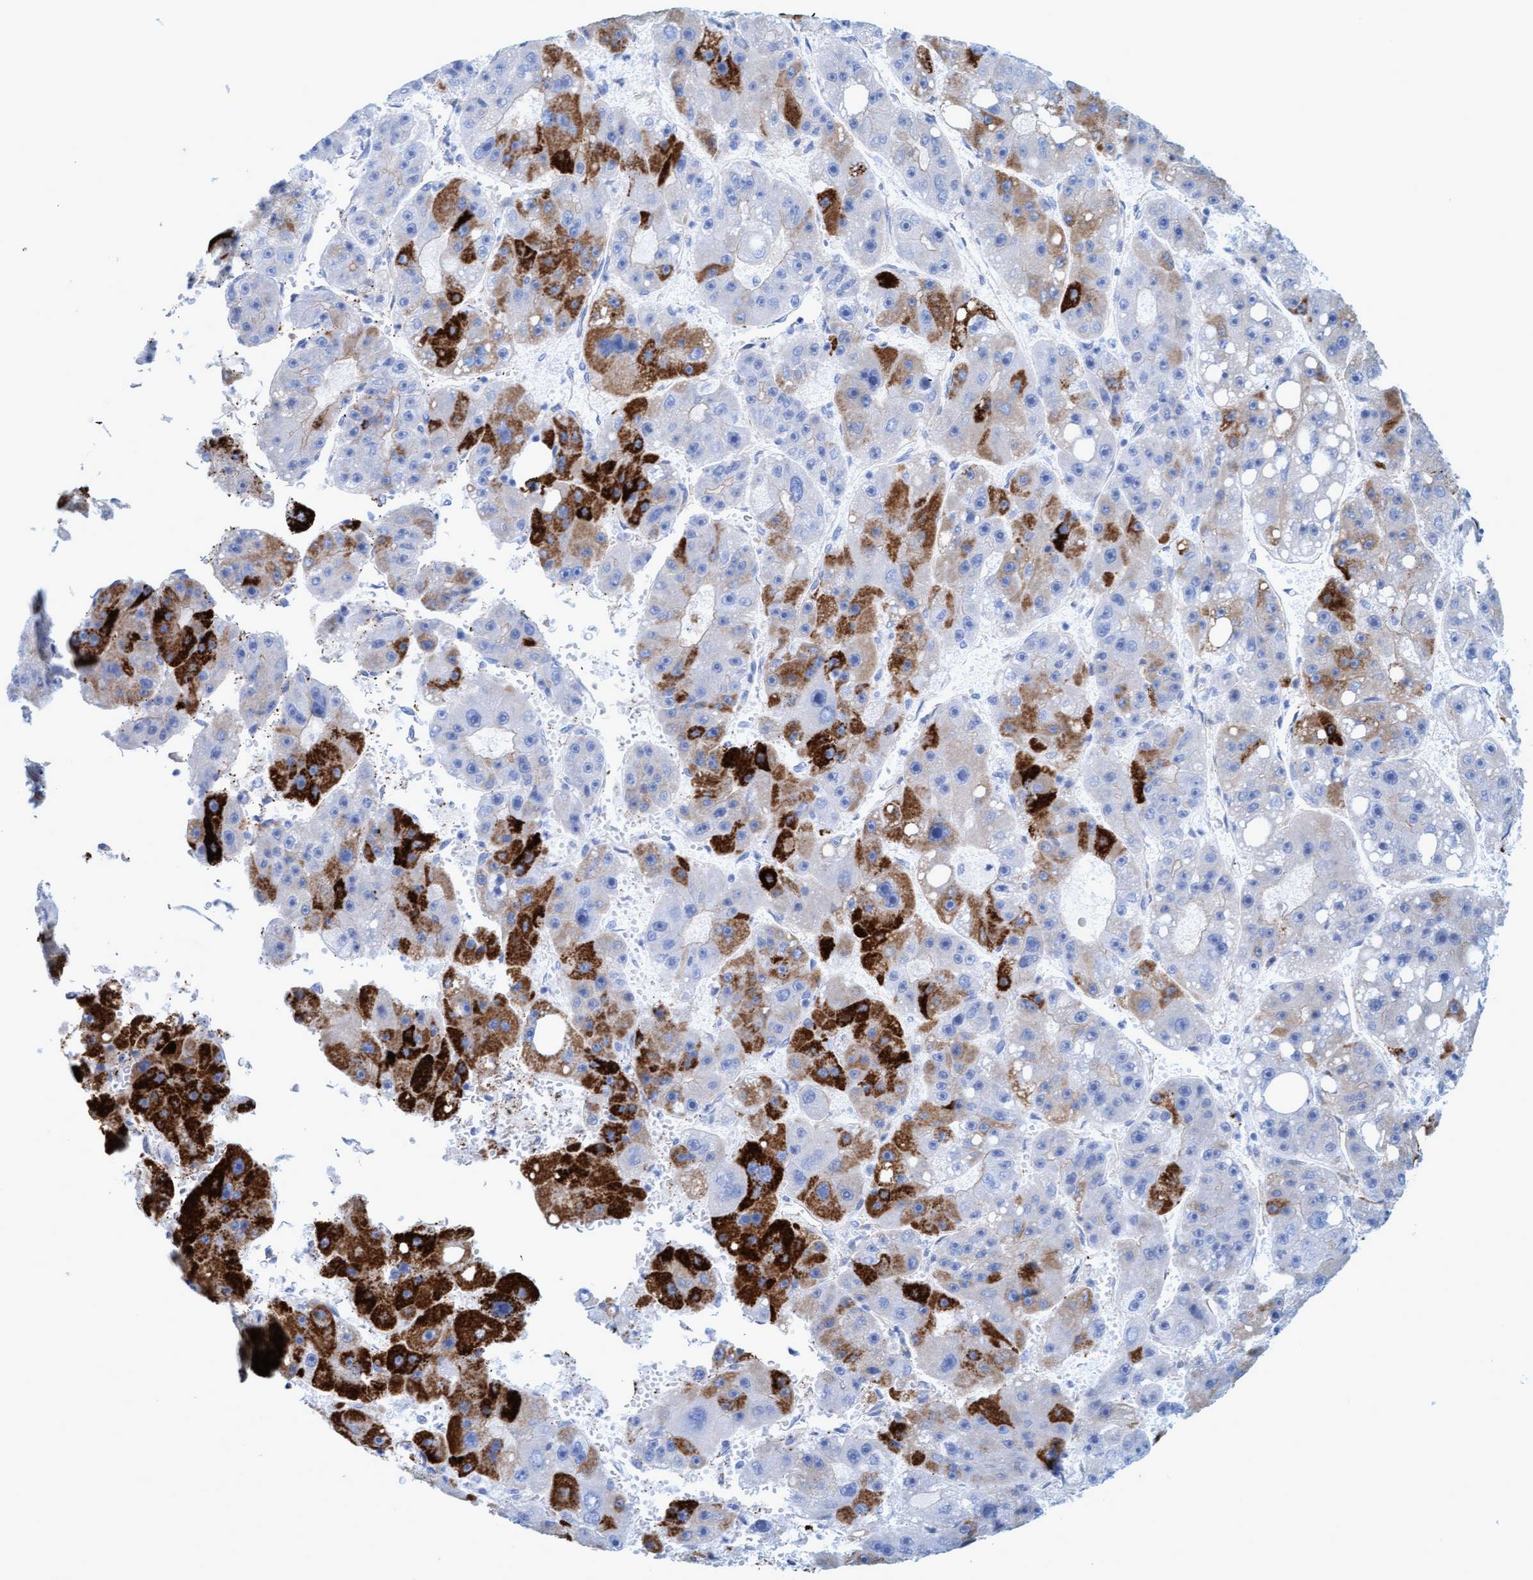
{"staining": {"intensity": "strong", "quantity": "<25%", "location": "cytoplasmic/membranous"}, "tissue": "liver cancer", "cell_type": "Tumor cells", "image_type": "cancer", "snomed": [{"axis": "morphology", "description": "Carcinoma, Hepatocellular, NOS"}, {"axis": "topography", "description": "Liver"}], "caption": "IHC image of human liver cancer stained for a protein (brown), which reveals medium levels of strong cytoplasmic/membranous staining in about <25% of tumor cells.", "gene": "MTFR1", "patient": {"sex": "female", "age": 61}}